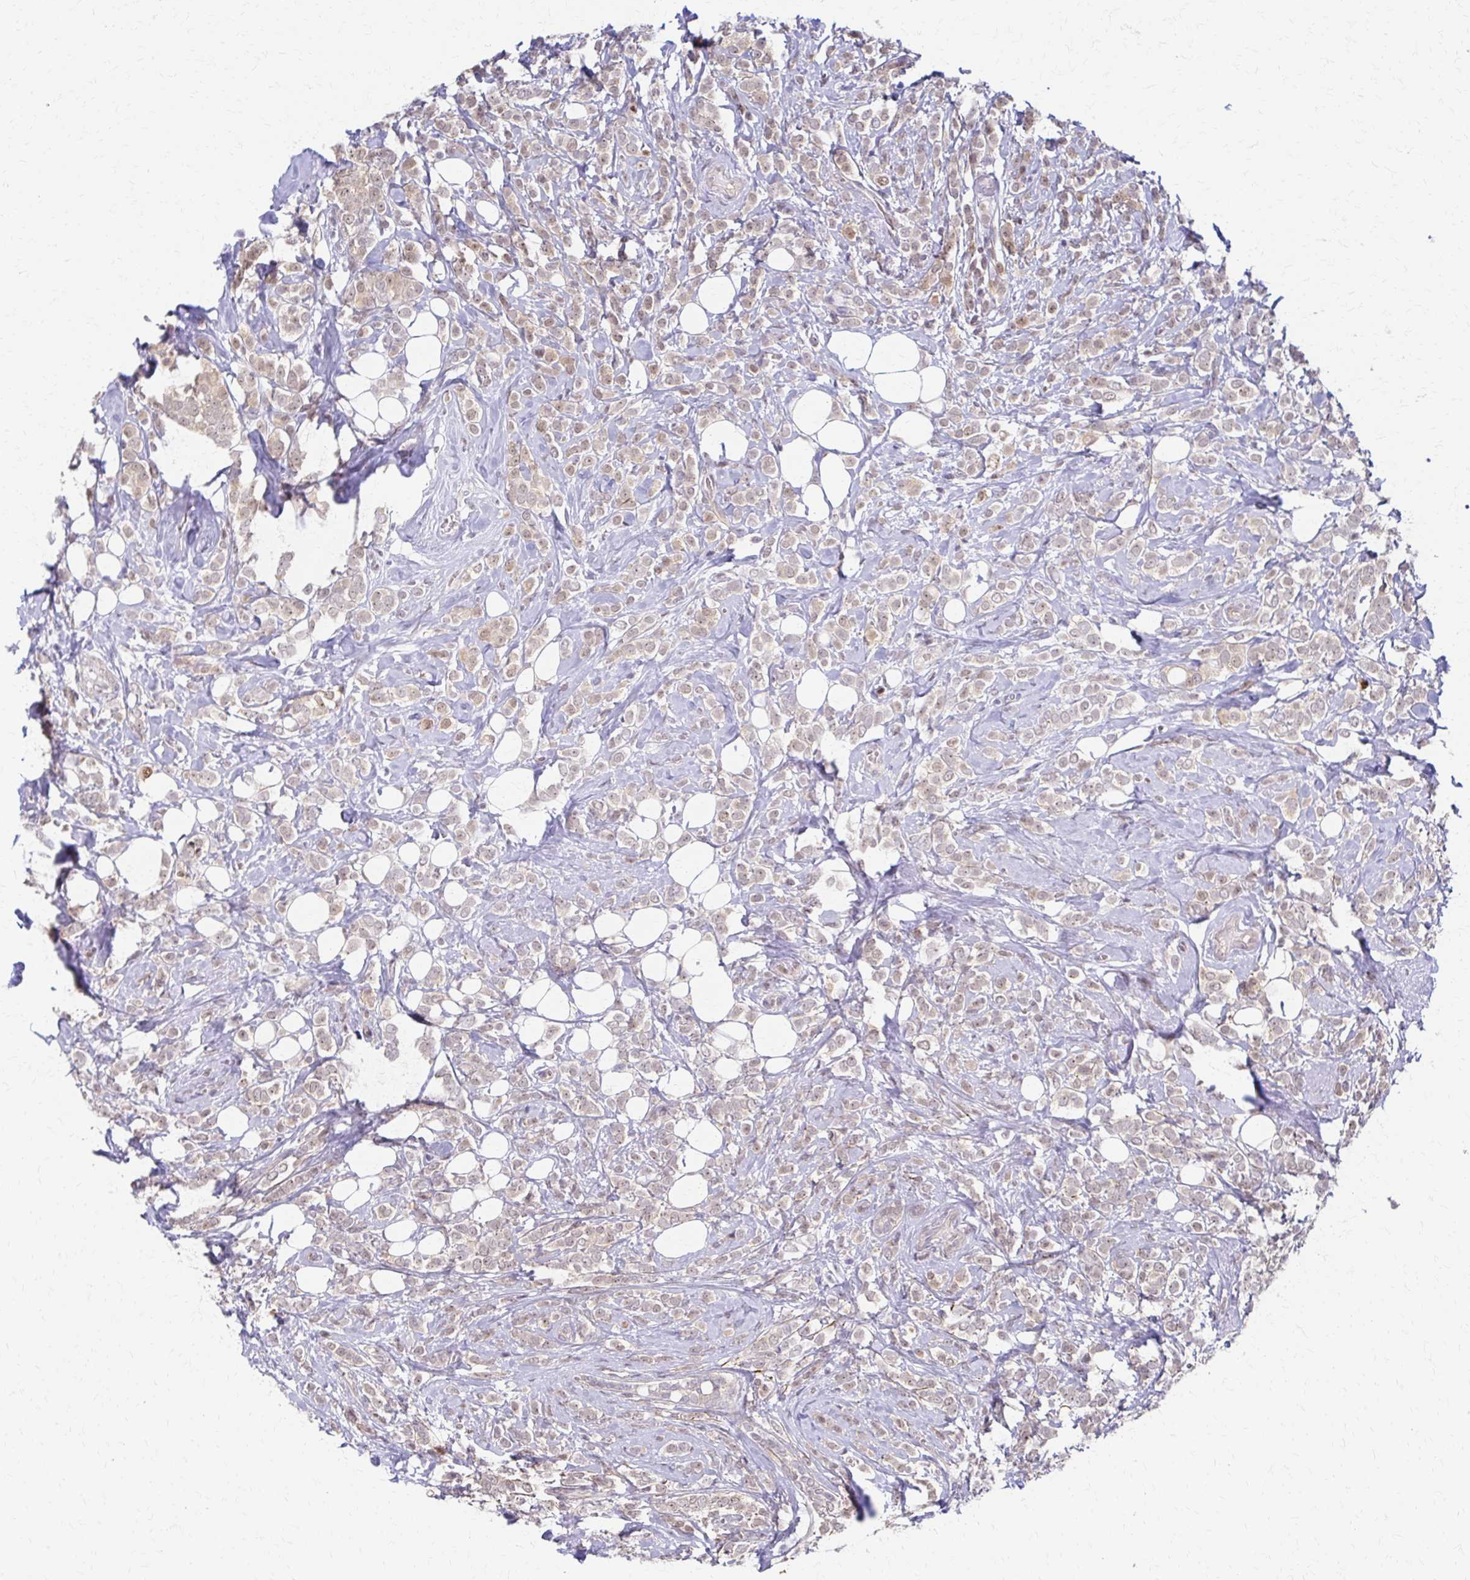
{"staining": {"intensity": "weak", "quantity": "25%-75%", "location": "cytoplasmic/membranous,nuclear"}, "tissue": "breast cancer", "cell_type": "Tumor cells", "image_type": "cancer", "snomed": [{"axis": "morphology", "description": "Lobular carcinoma"}, {"axis": "topography", "description": "Breast"}], "caption": "Immunohistochemical staining of breast cancer (lobular carcinoma) displays low levels of weak cytoplasmic/membranous and nuclear protein expression in about 25%-75% of tumor cells.", "gene": "PSMD7", "patient": {"sex": "female", "age": 49}}